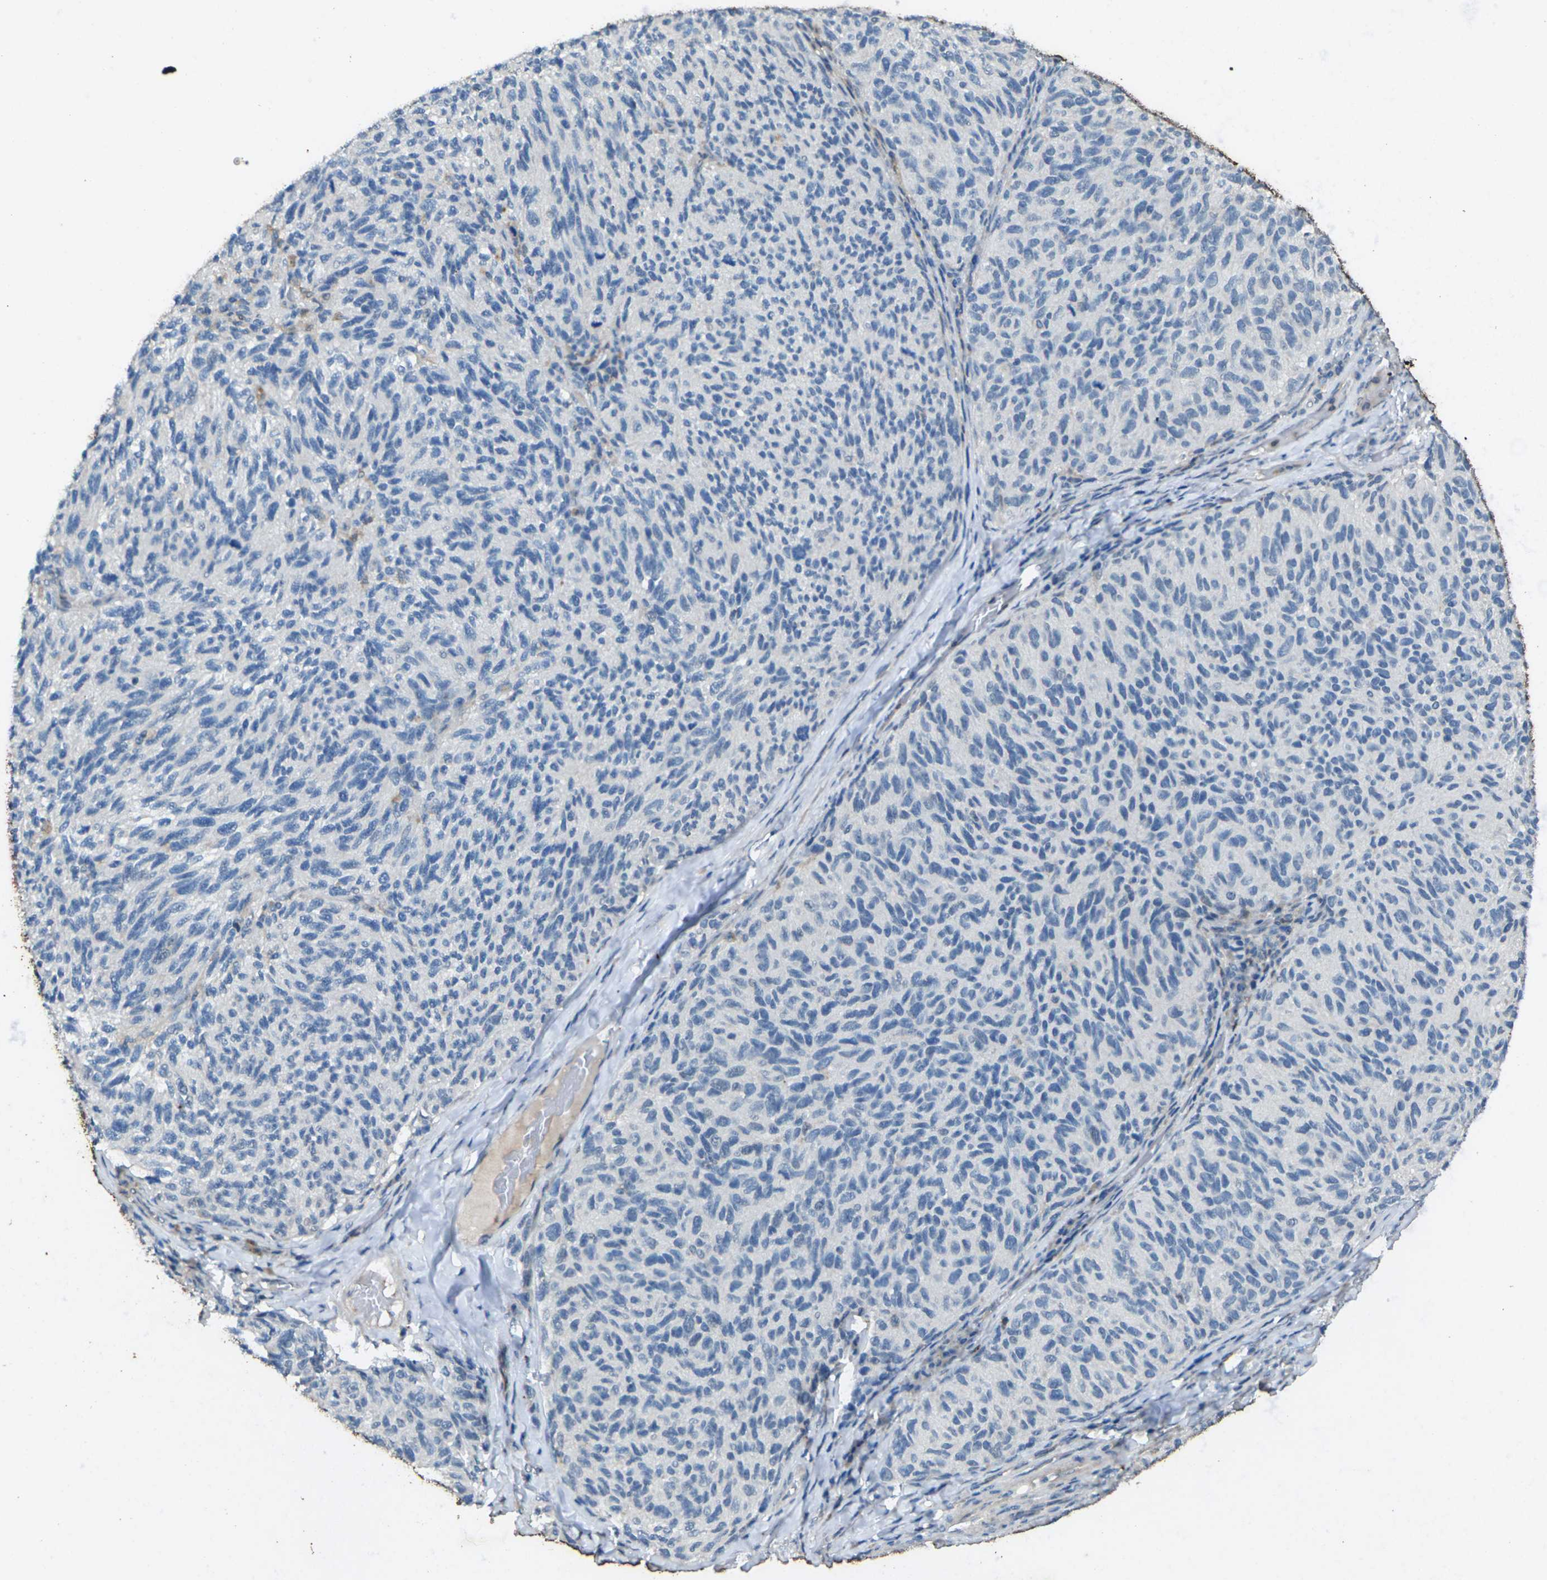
{"staining": {"intensity": "negative", "quantity": "none", "location": "none"}, "tissue": "melanoma", "cell_type": "Tumor cells", "image_type": "cancer", "snomed": [{"axis": "morphology", "description": "Malignant melanoma, NOS"}, {"axis": "topography", "description": "Skin"}], "caption": "Human malignant melanoma stained for a protein using immunohistochemistry (IHC) reveals no expression in tumor cells.", "gene": "SIGLEC14", "patient": {"sex": "female", "age": 73}}